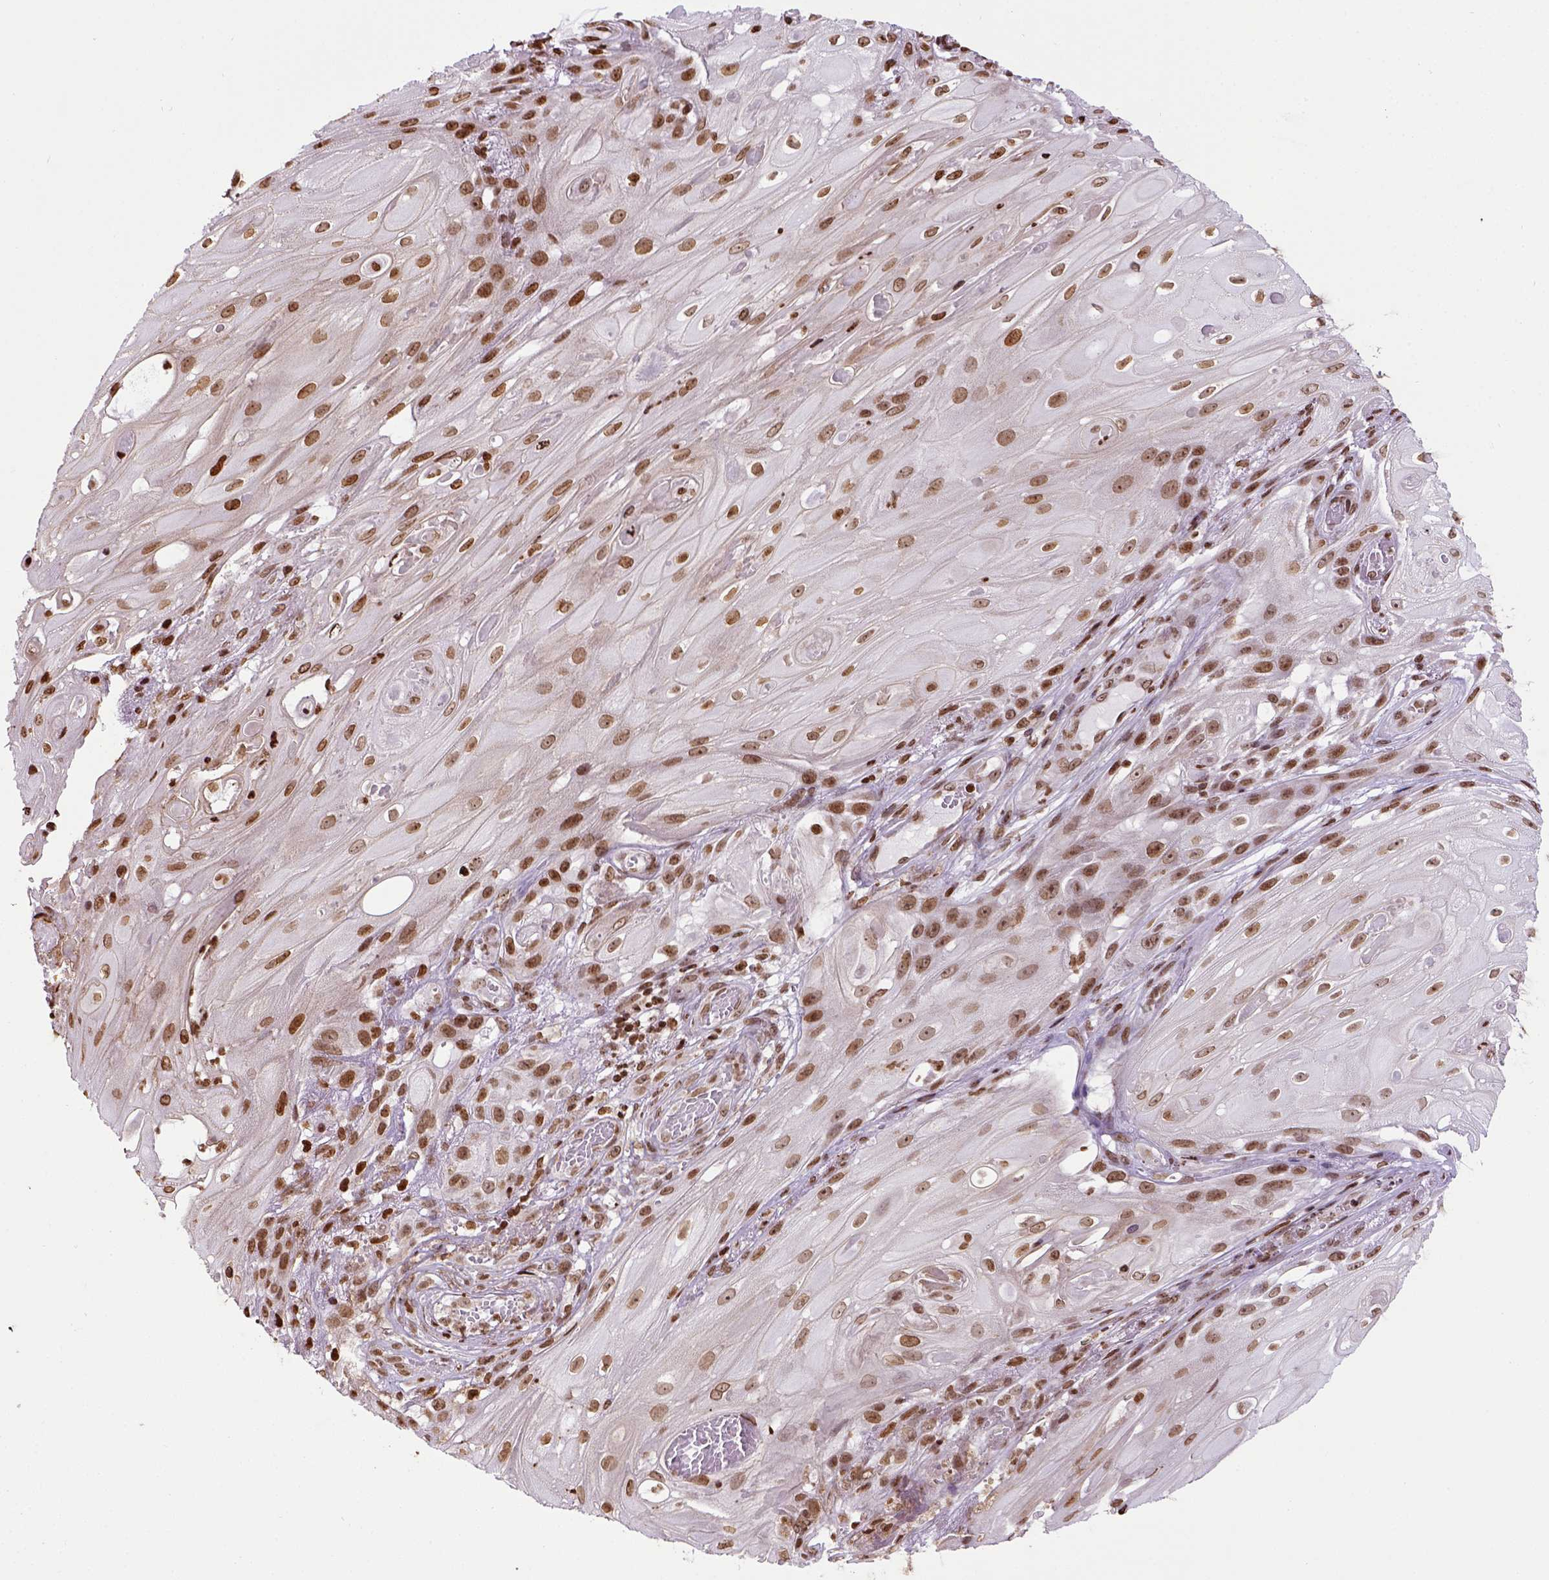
{"staining": {"intensity": "moderate", "quantity": ">75%", "location": "nuclear"}, "tissue": "skin cancer", "cell_type": "Tumor cells", "image_type": "cancer", "snomed": [{"axis": "morphology", "description": "Squamous cell carcinoma, NOS"}, {"axis": "topography", "description": "Skin"}], "caption": "A medium amount of moderate nuclear expression is seen in approximately >75% of tumor cells in squamous cell carcinoma (skin) tissue.", "gene": "ZNF75D", "patient": {"sex": "male", "age": 62}}